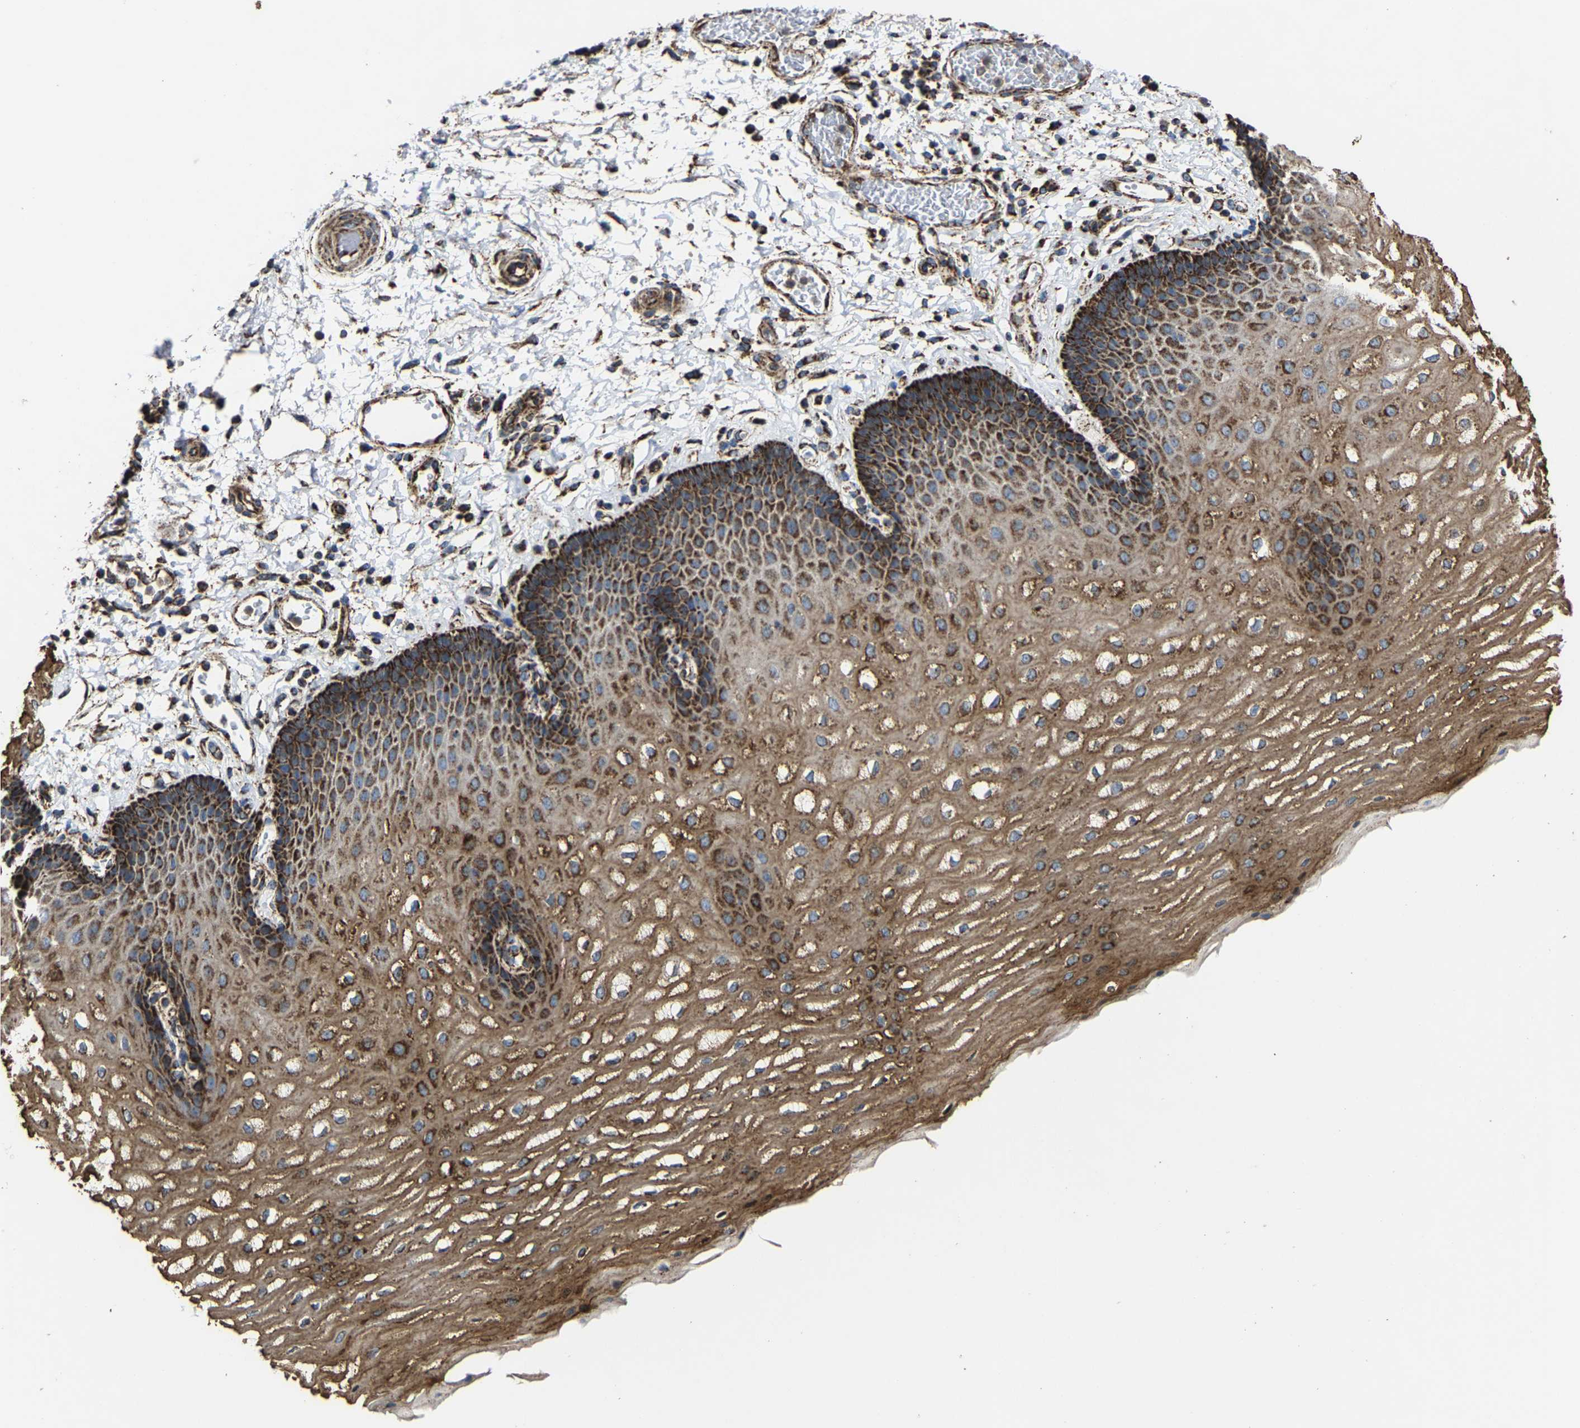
{"staining": {"intensity": "strong", "quantity": ">75%", "location": "cytoplasmic/membranous"}, "tissue": "esophagus", "cell_type": "Squamous epithelial cells", "image_type": "normal", "snomed": [{"axis": "morphology", "description": "Normal tissue, NOS"}, {"axis": "topography", "description": "Esophagus"}], "caption": "Esophagus was stained to show a protein in brown. There is high levels of strong cytoplasmic/membranous positivity in approximately >75% of squamous epithelial cells. (DAB IHC, brown staining for protein, blue staining for nuclei).", "gene": "NDUFV3", "patient": {"sex": "male", "age": 54}}